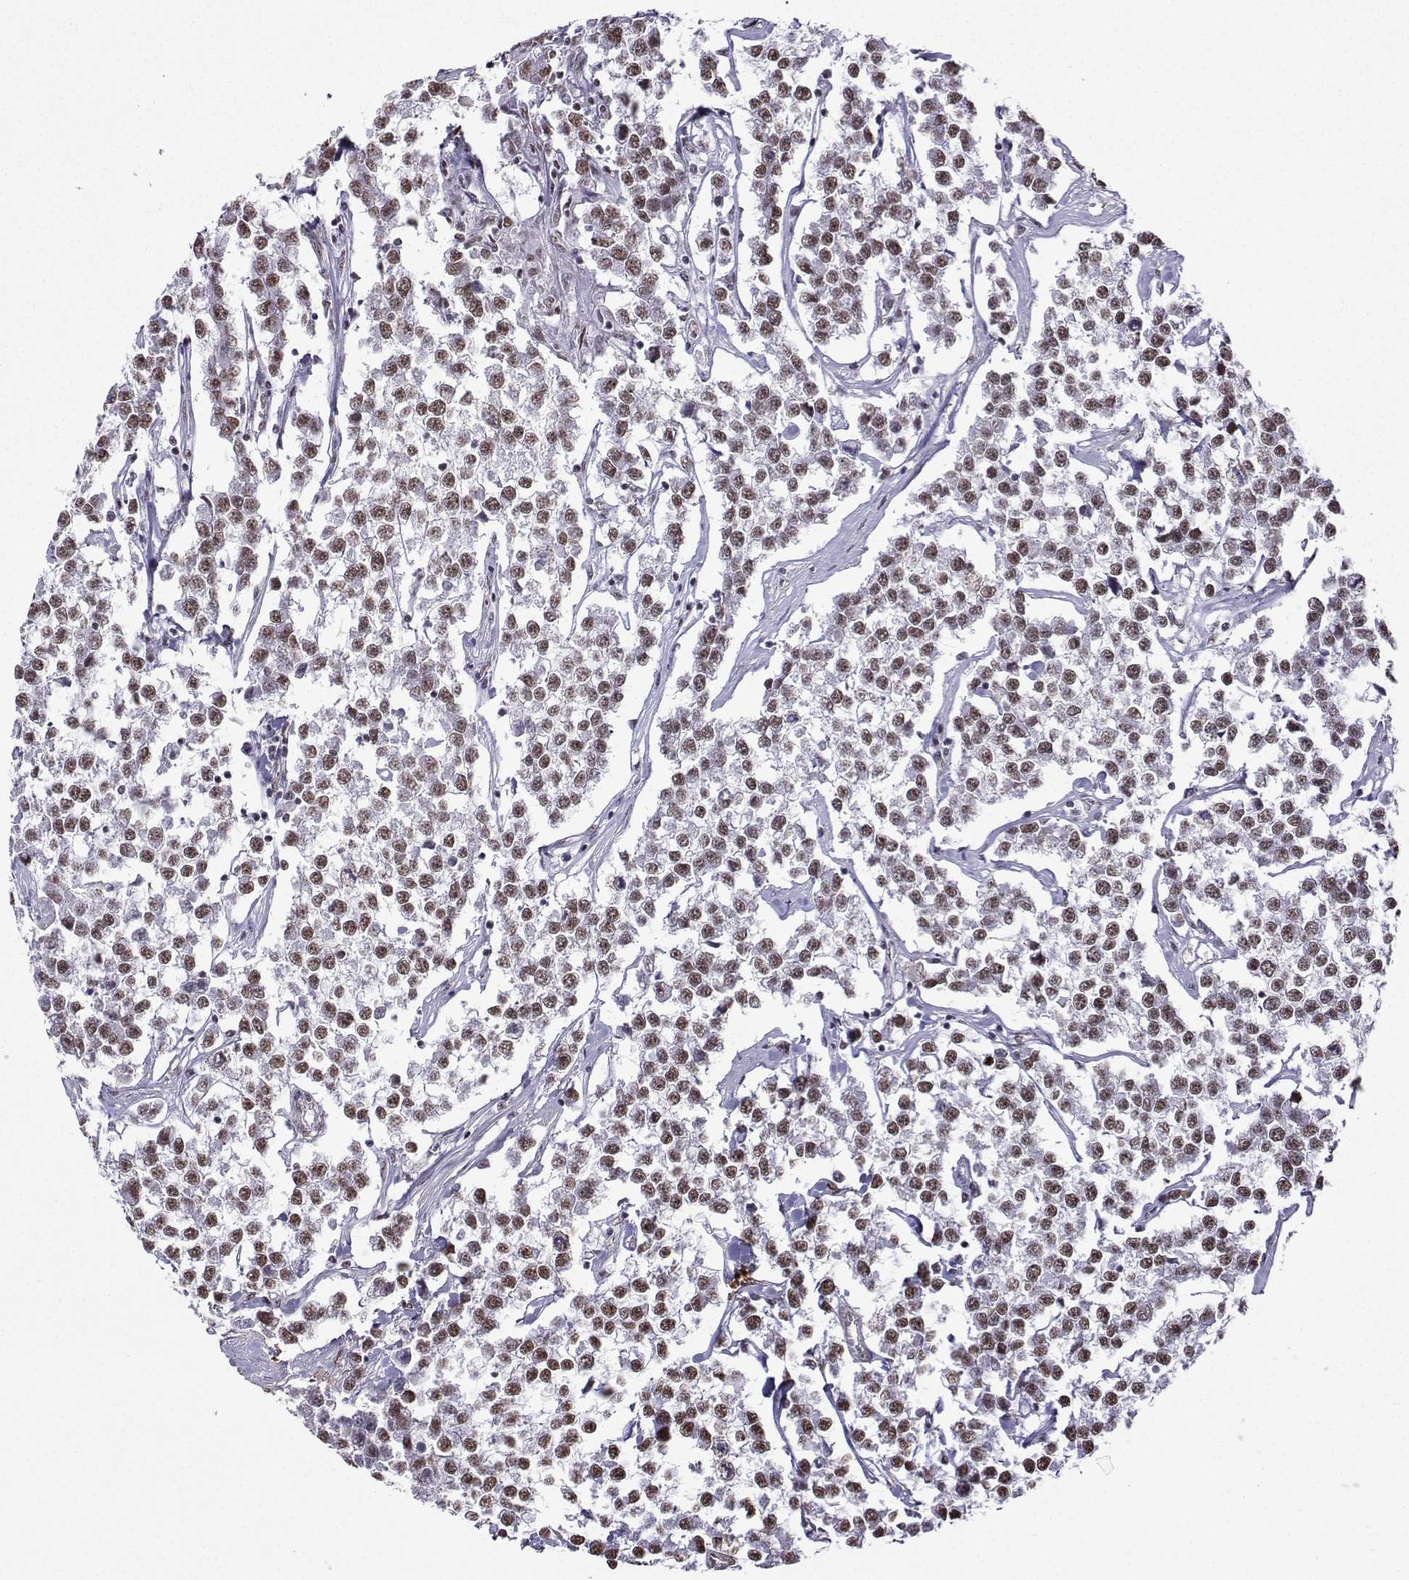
{"staining": {"intensity": "moderate", "quantity": ">75%", "location": "nuclear"}, "tissue": "testis cancer", "cell_type": "Tumor cells", "image_type": "cancer", "snomed": [{"axis": "morphology", "description": "Seminoma, NOS"}, {"axis": "topography", "description": "Testis"}], "caption": "Moderate nuclear expression is identified in about >75% of tumor cells in testis cancer (seminoma).", "gene": "CCNK", "patient": {"sex": "male", "age": 59}}